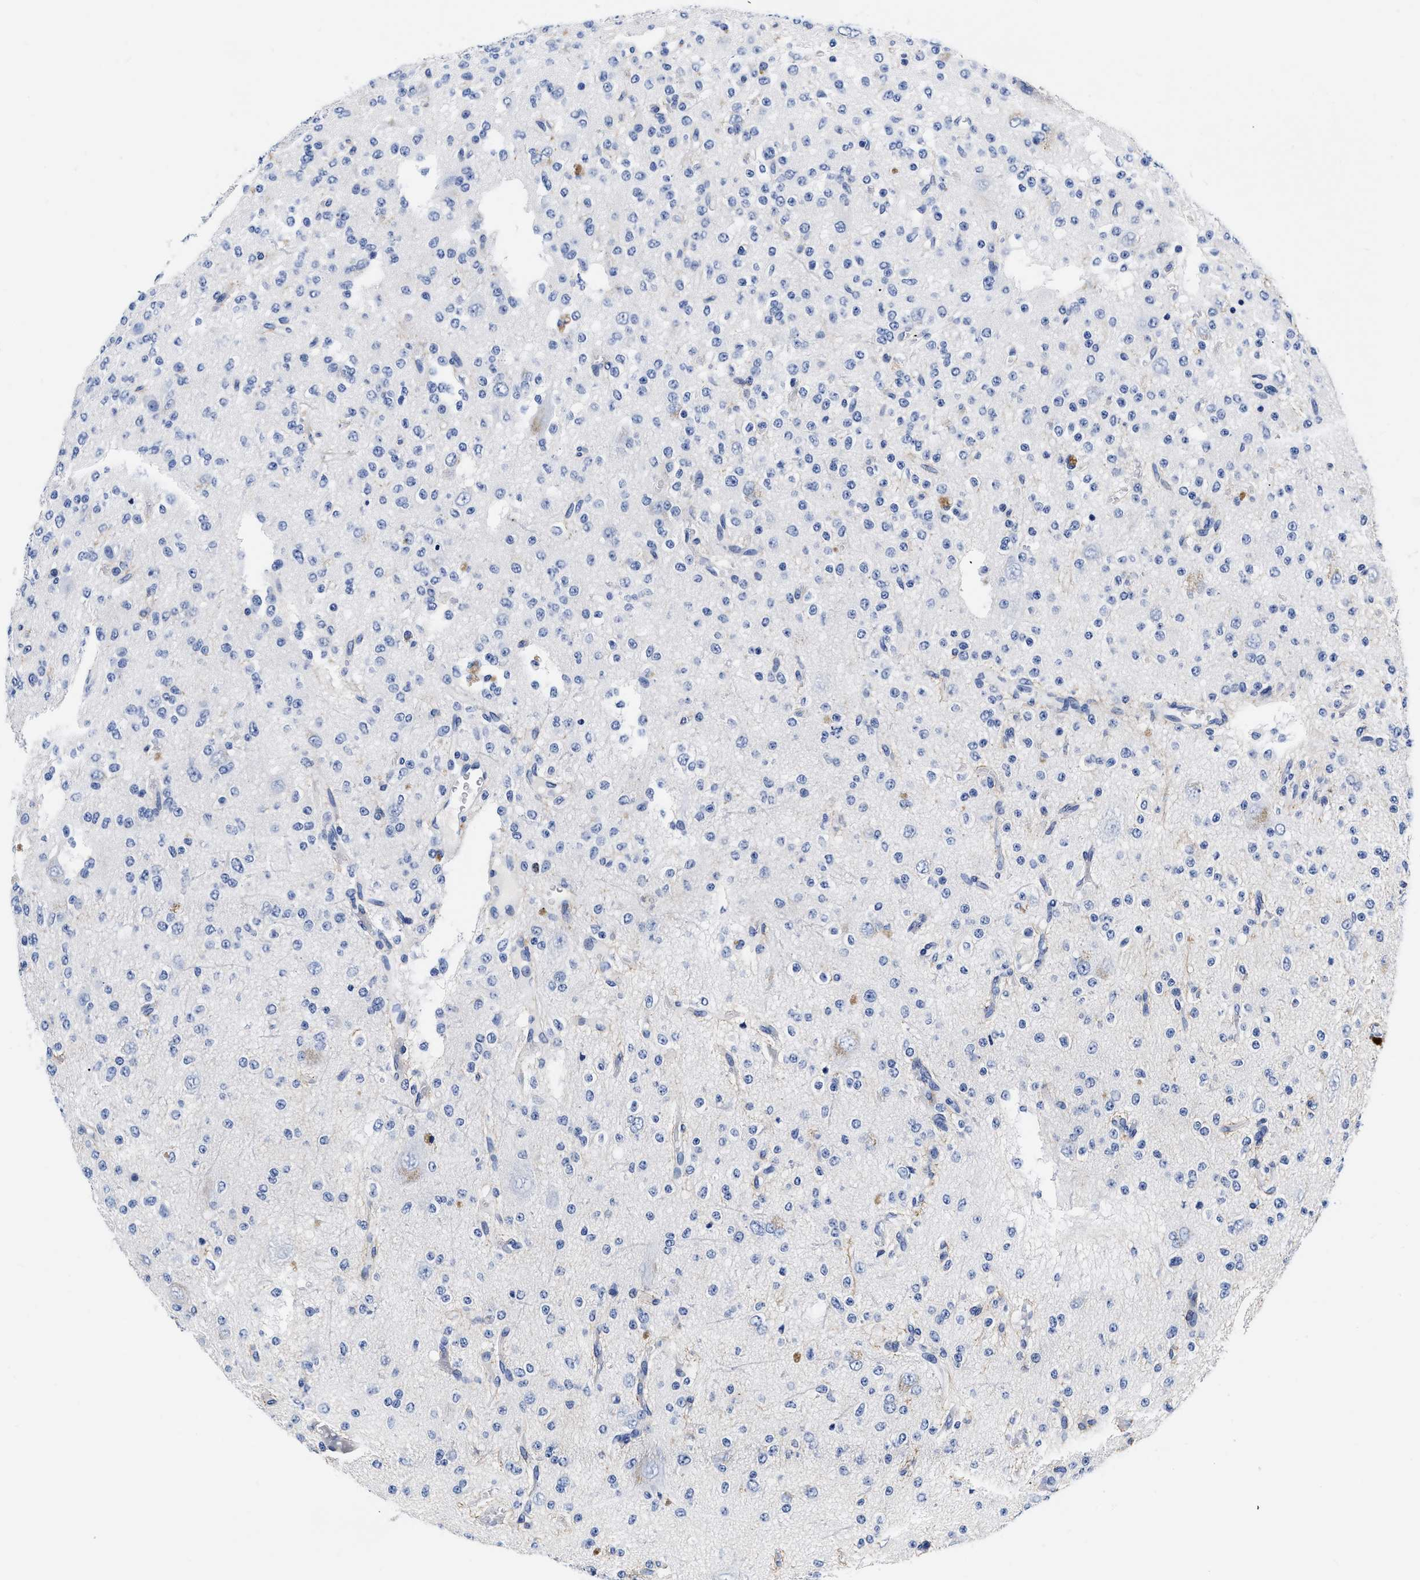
{"staining": {"intensity": "negative", "quantity": "none", "location": "none"}, "tissue": "glioma", "cell_type": "Tumor cells", "image_type": "cancer", "snomed": [{"axis": "morphology", "description": "Glioma, malignant, Low grade"}, {"axis": "topography", "description": "Brain"}], "caption": "There is no significant staining in tumor cells of malignant glioma (low-grade). (Brightfield microscopy of DAB IHC at high magnification).", "gene": "CER1", "patient": {"sex": "male", "age": 38}}